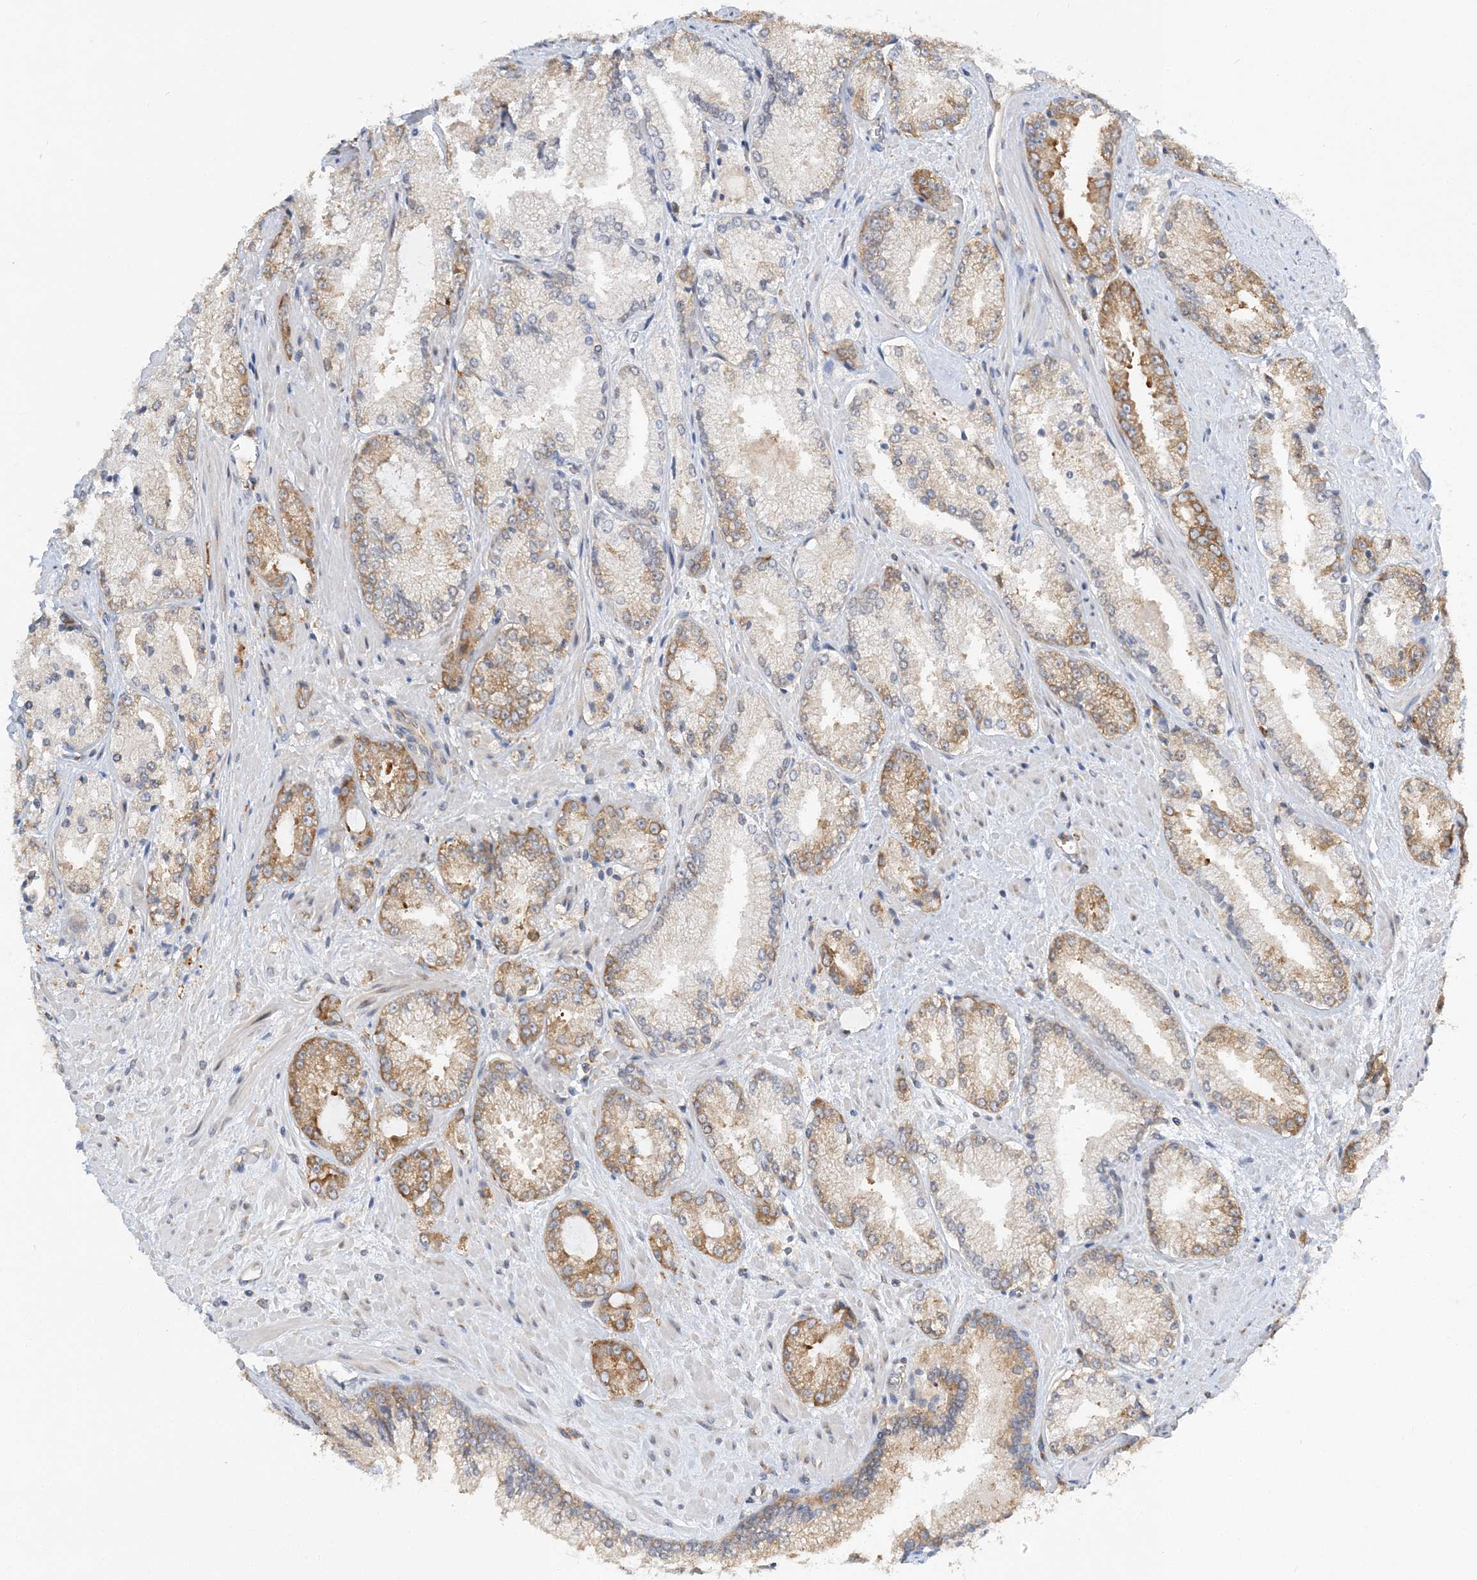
{"staining": {"intensity": "moderate", "quantity": "25%-75%", "location": "cytoplasmic/membranous"}, "tissue": "prostate cancer", "cell_type": "Tumor cells", "image_type": "cancer", "snomed": [{"axis": "morphology", "description": "Adenocarcinoma, High grade"}, {"axis": "topography", "description": "Prostate"}], "caption": "Human prostate adenocarcinoma (high-grade) stained for a protein (brown) exhibits moderate cytoplasmic/membranous positive expression in approximately 25%-75% of tumor cells.", "gene": "LARP4B", "patient": {"sex": "male", "age": 73}}